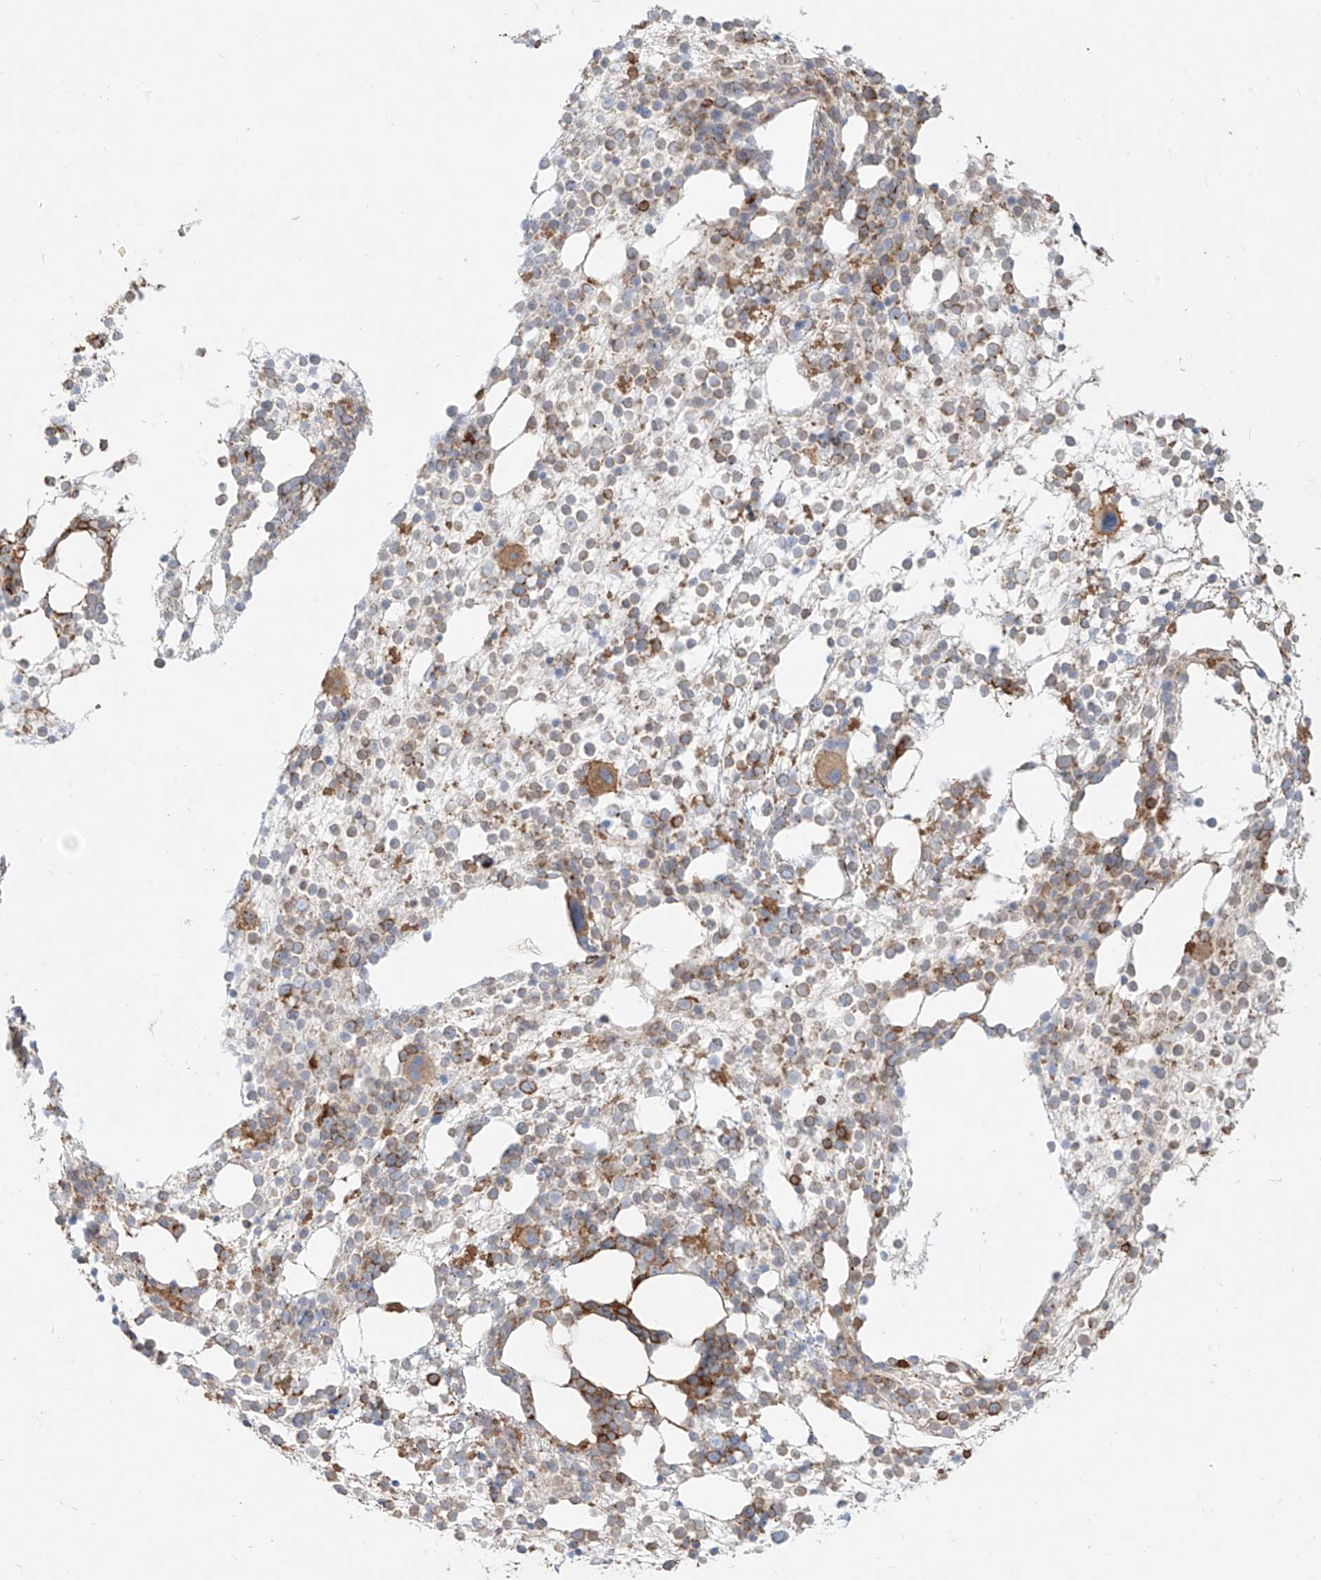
{"staining": {"intensity": "moderate", "quantity": ">75%", "location": "cytoplasmic/membranous"}, "tissue": "bone marrow", "cell_type": "Hematopoietic cells", "image_type": "normal", "snomed": [{"axis": "morphology", "description": "Normal tissue, NOS"}, {"axis": "topography", "description": "Bone marrow"}], "caption": "Immunohistochemical staining of benign bone marrow exhibits >75% levels of moderate cytoplasmic/membranous protein expression in about >75% of hematopoietic cells.", "gene": "SNX9", "patient": {"sex": "male", "age": 54}}